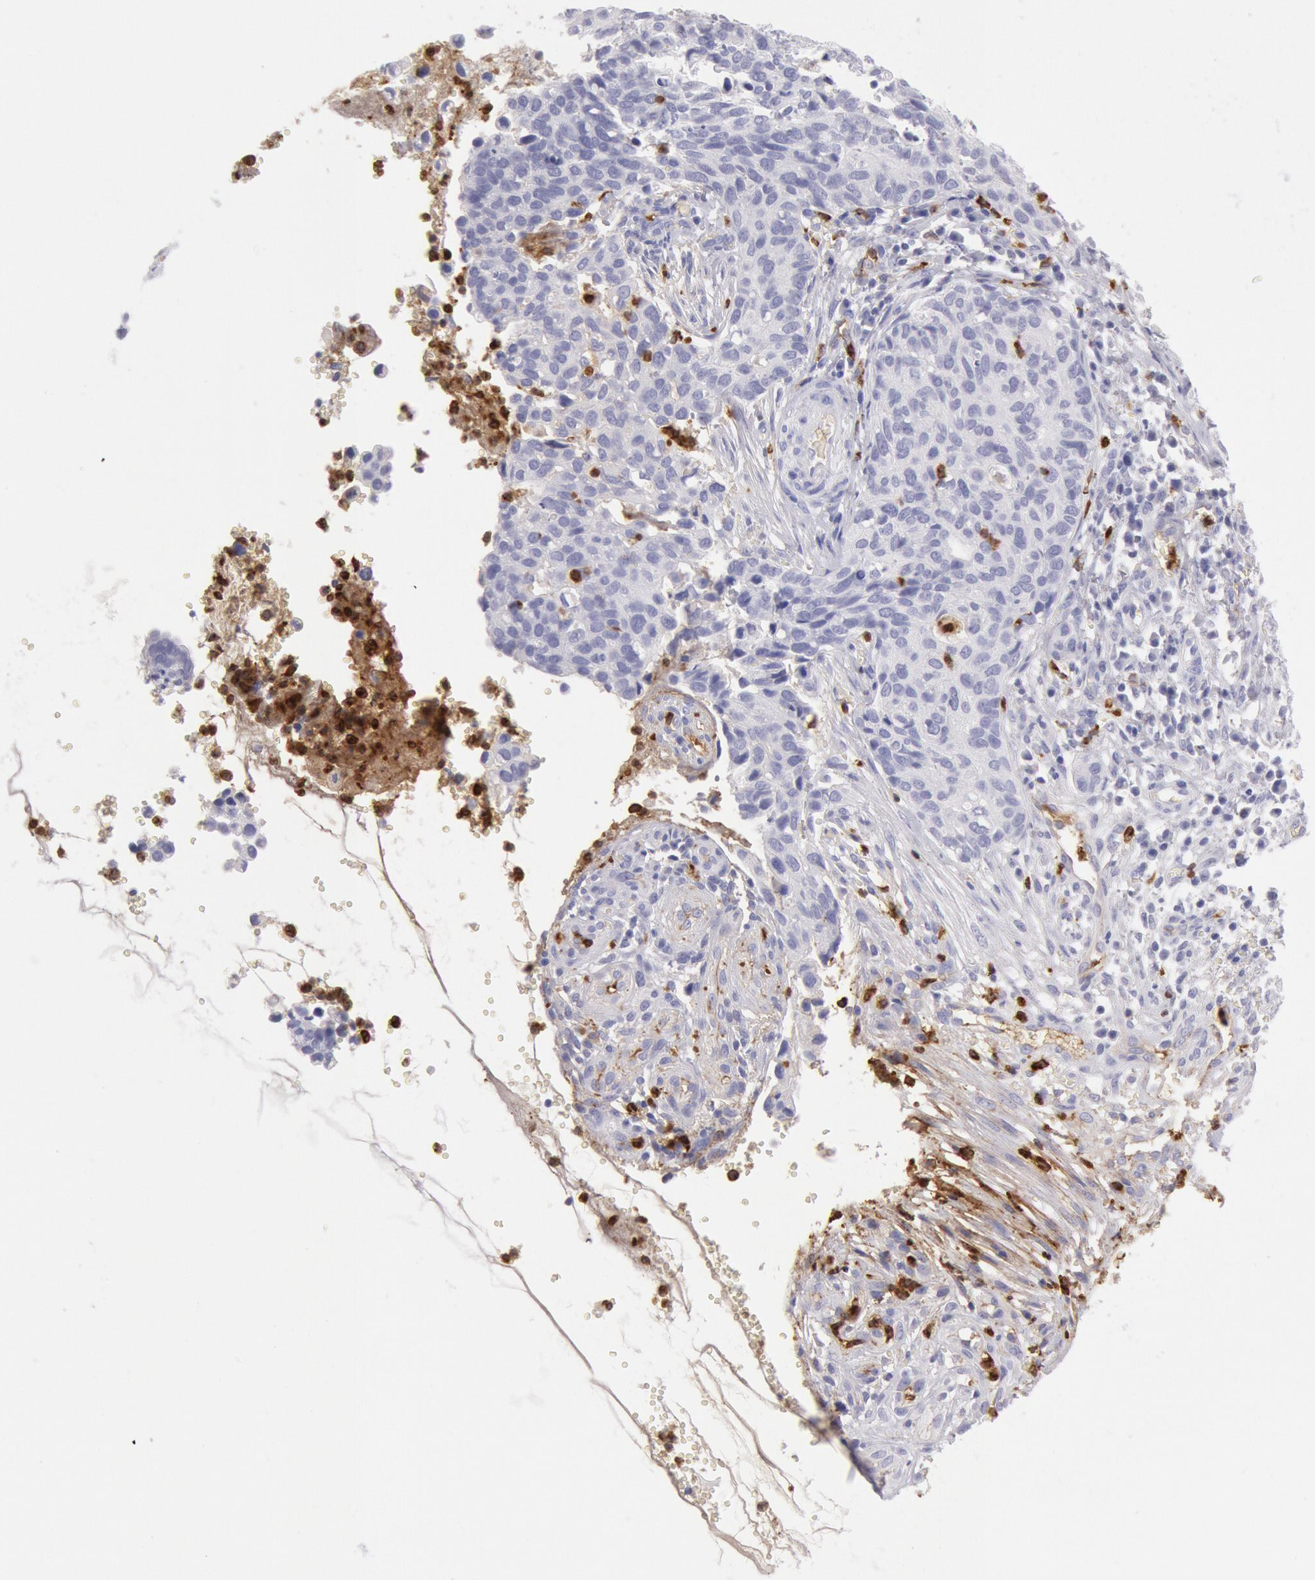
{"staining": {"intensity": "negative", "quantity": "none", "location": "none"}, "tissue": "cervical cancer", "cell_type": "Tumor cells", "image_type": "cancer", "snomed": [{"axis": "morphology", "description": "Normal tissue, NOS"}, {"axis": "morphology", "description": "Squamous cell carcinoma, NOS"}, {"axis": "topography", "description": "Cervix"}], "caption": "Cervical cancer stained for a protein using IHC exhibits no expression tumor cells.", "gene": "FCN1", "patient": {"sex": "female", "age": 45}}